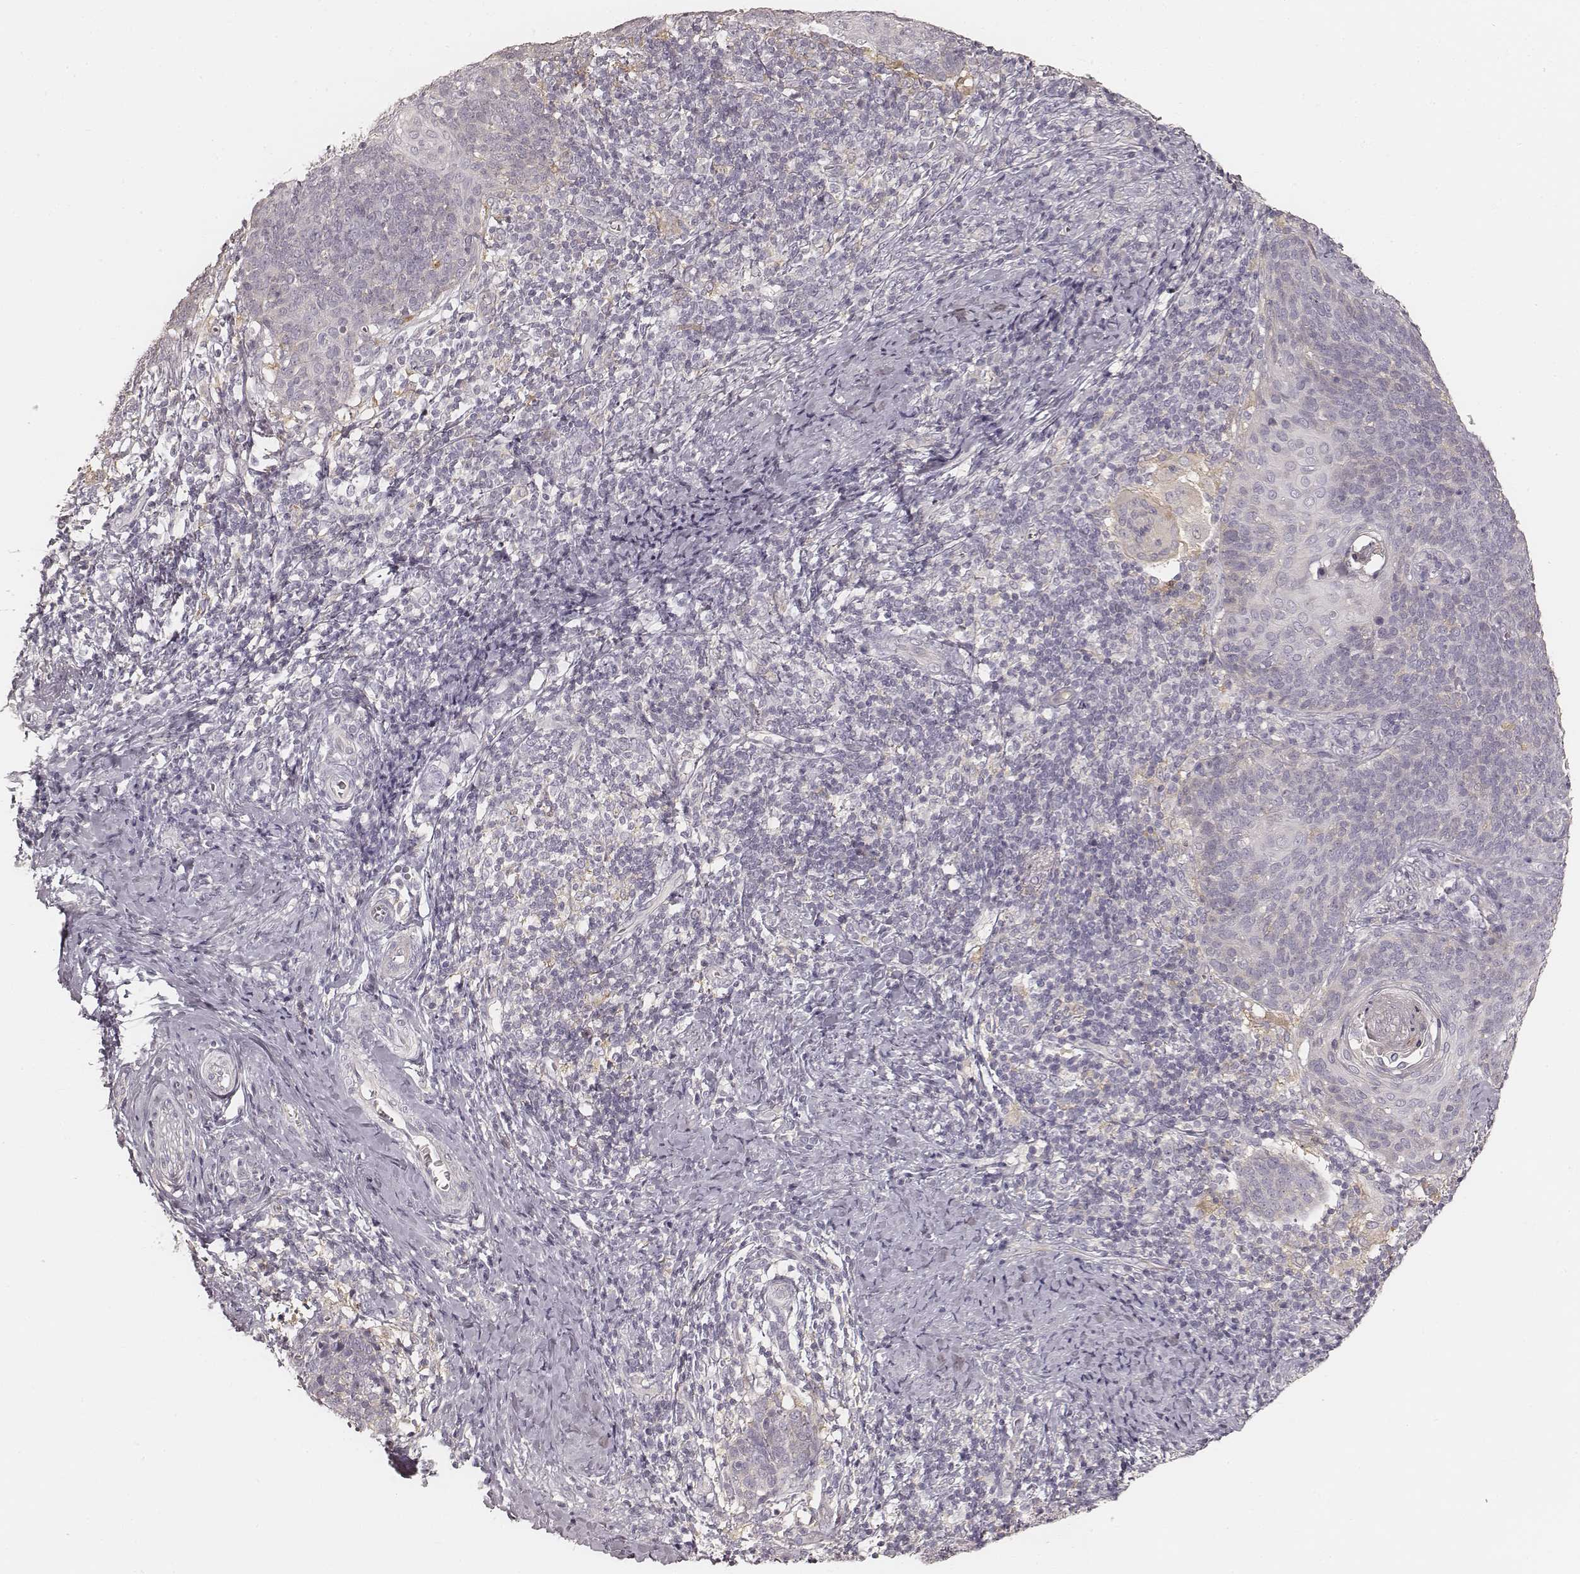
{"staining": {"intensity": "negative", "quantity": "none", "location": "none"}, "tissue": "cervical cancer", "cell_type": "Tumor cells", "image_type": "cancer", "snomed": [{"axis": "morphology", "description": "Normal tissue, NOS"}, {"axis": "morphology", "description": "Squamous cell carcinoma, NOS"}, {"axis": "topography", "description": "Cervix"}], "caption": "Cervical cancer stained for a protein using immunohistochemistry (IHC) displays no expression tumor cells.", "gene": "FMNL2", "patient": {"sex": "female", "age": 39}}